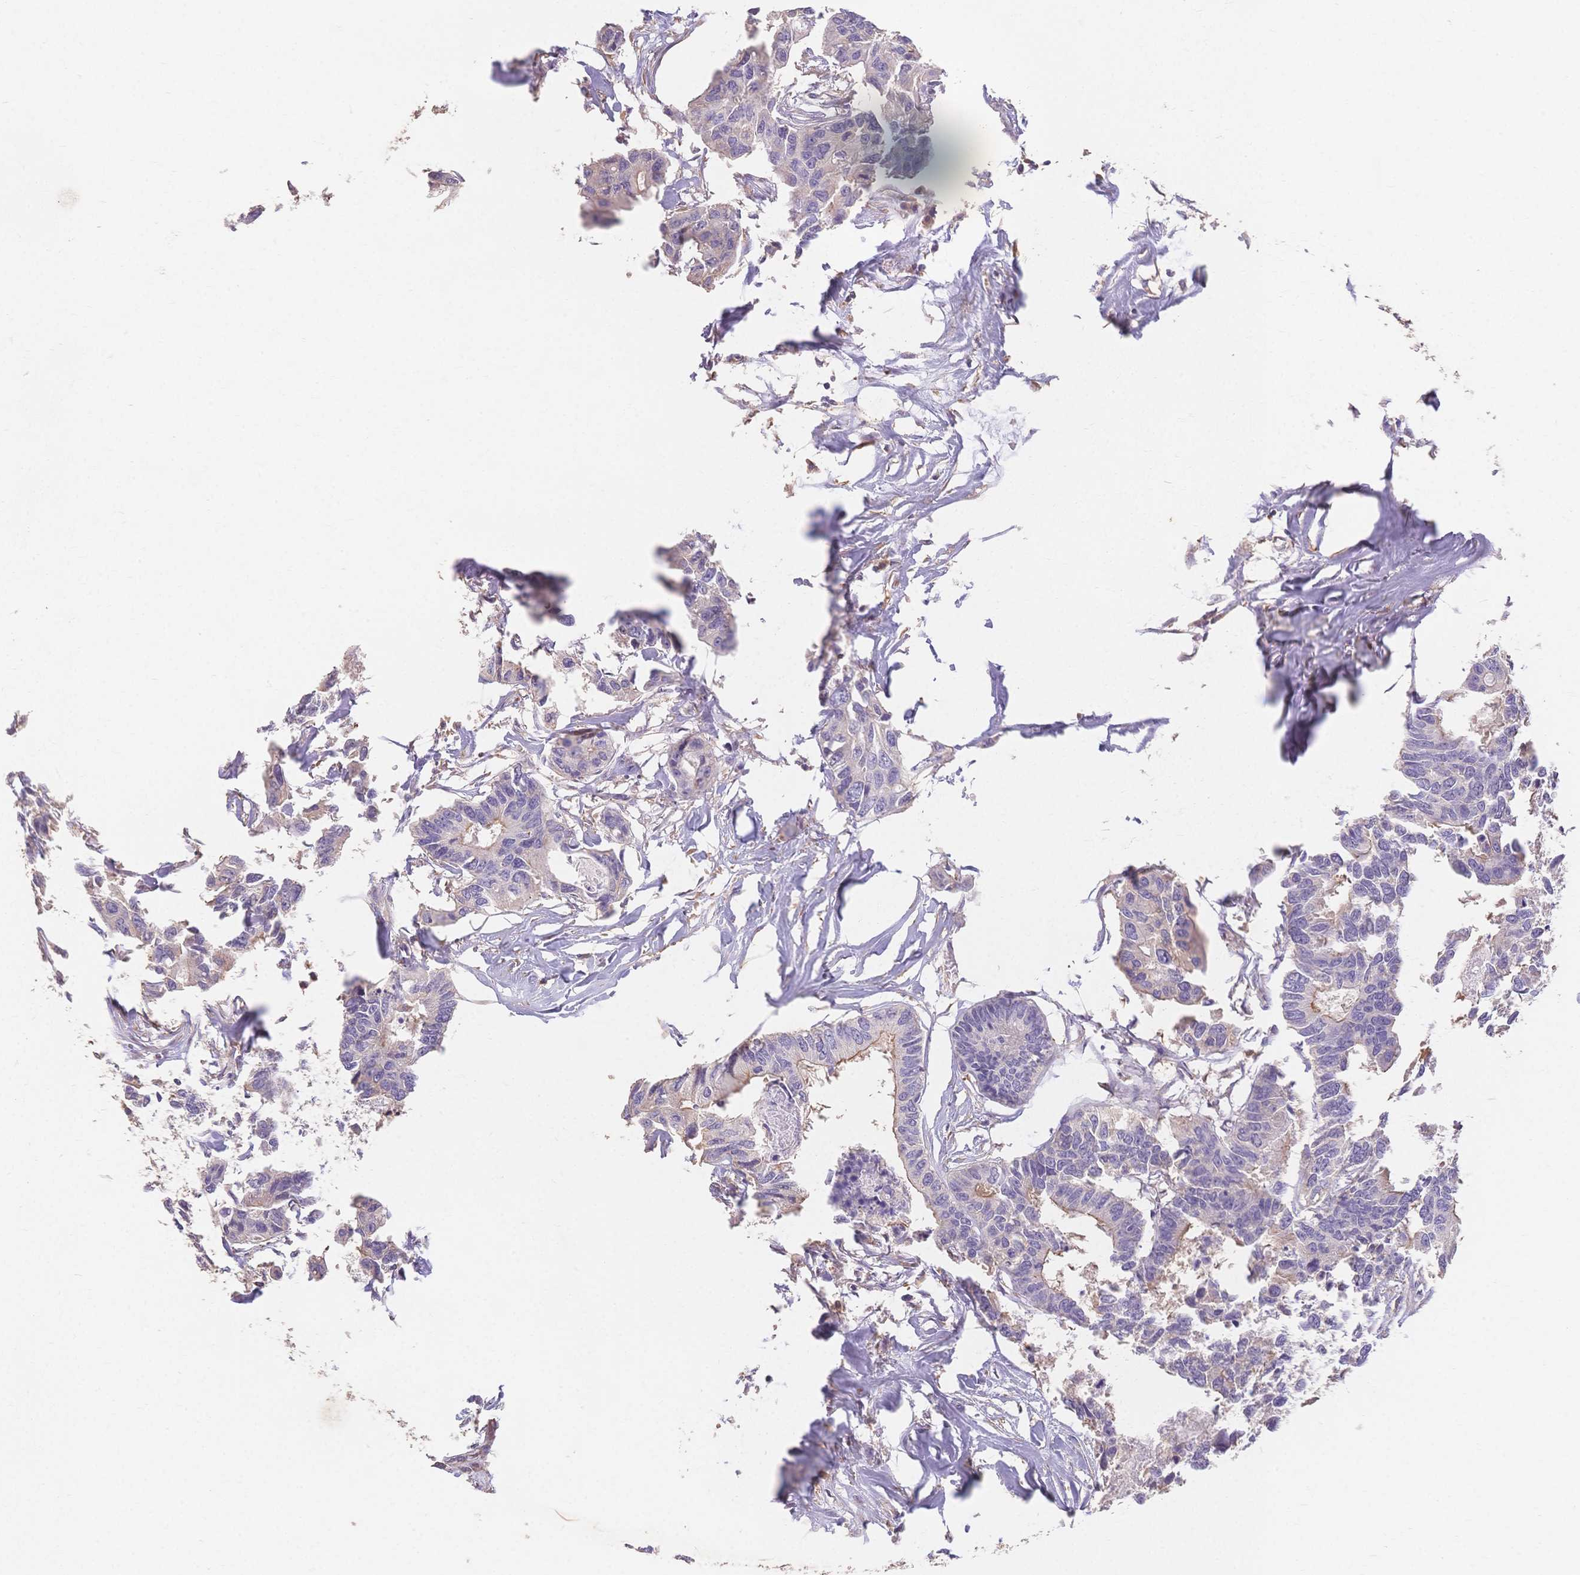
{"staining": {"intensity": "weak", "quantity": "<25%", "location": "cytoplasmic/membranous"}, "tissue": "colorectal cancer", "cell_type": "Tumor cells", "image_type": "cancer", "snomed": [{"axis": "morphology", "description": "Adenocarcinoma, NOS"}, {"axis": "topography", "description": "Rectum"}], "caption": "Colorectal adenocarcinoma was stained to show a protein in brown. There is no significant staining in tumor cells. The staining is performed using DAB (3,3'-diaminobenzidine) brown chromogen with nuclei counter-stained in using hematoxylin.", "gene": "HS3ST5", "patient": {"sex": "male", "age": 57}}